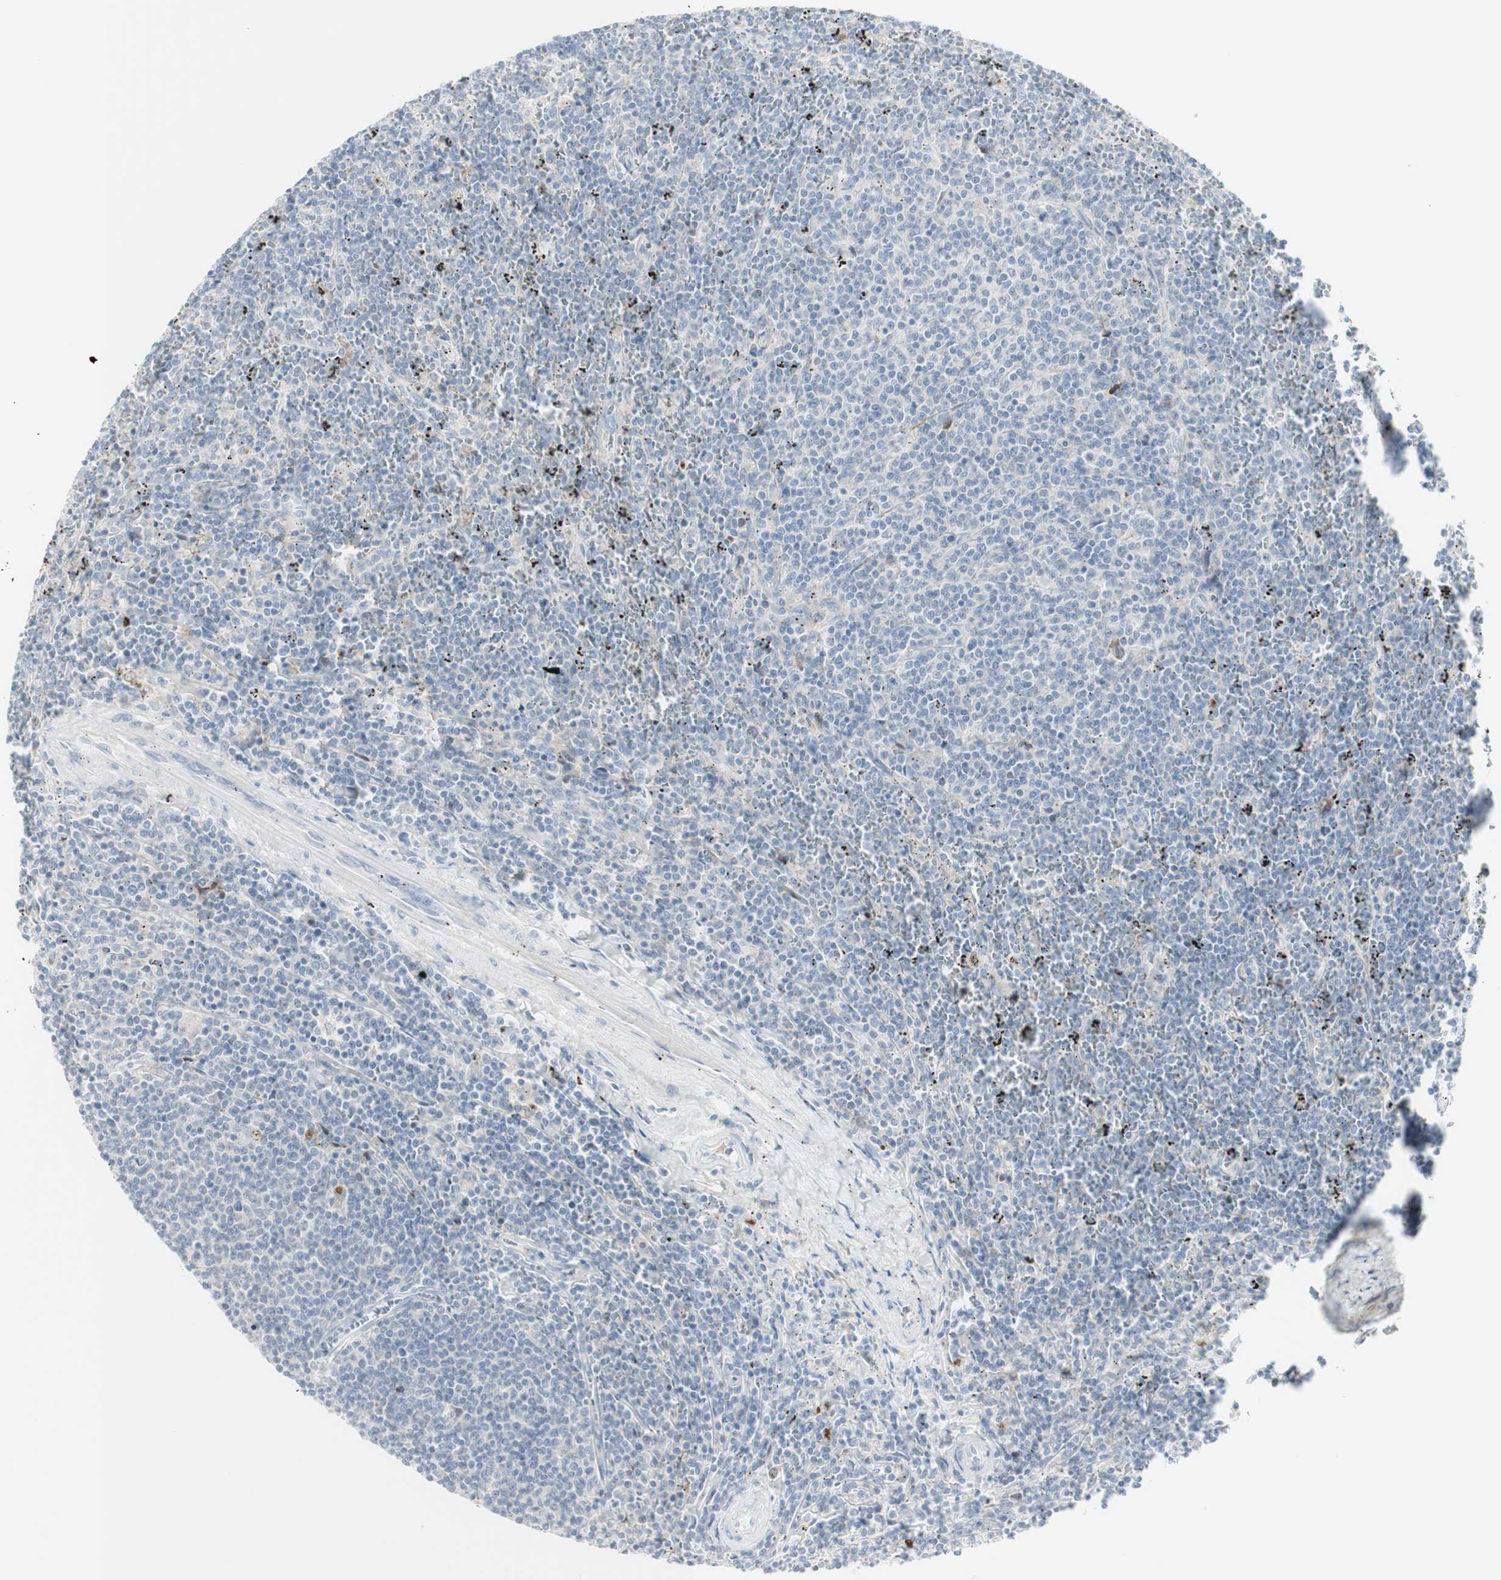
{"staining": {"intensity": "negative", "quantity": "none", "location": "none"}, "tissue": "lymphoma", "cell_type": "Tumor cells", "image_type": "cancer", "snomed": [{"axis": "morphology", "description": "Malignant lymphoma, non-Hodgkin's type, Low grade"}, {"axis": "topography", "description": "Spleen"}], "caption": "A photomicrograph of human lymphoma is negative for staining in tumor cells.", "gene": "MDK", "patient": {"sex": "female", "age": 50}}